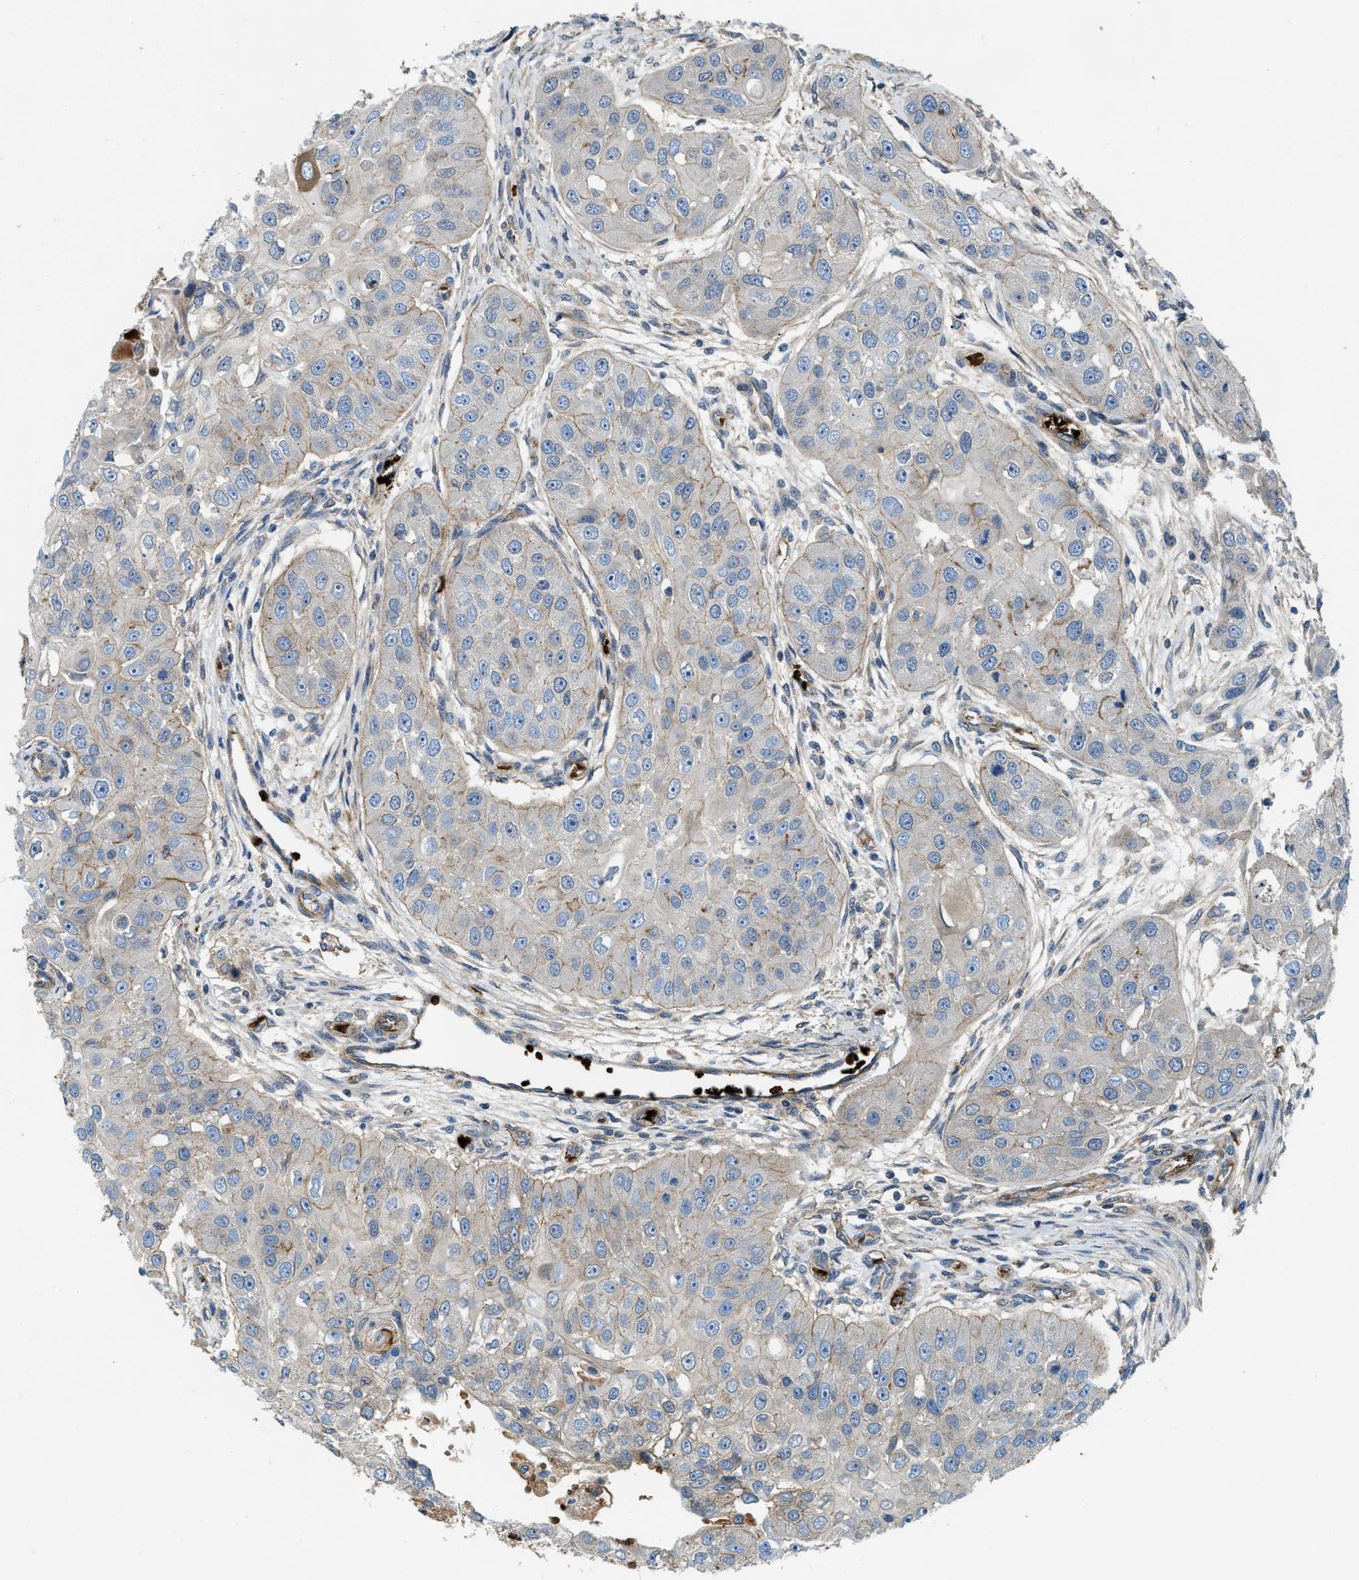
{"staining": {"intensity": "weak", "quantity": "<25%", "location": "cytoplasmic/membranous"}, "tissue": "head and neck cancer", "cell_type": "Tumor cells", "image_type": "cancer", "snomed": [{"axis": "morphology", "description": "Normal tissue, NOS"}, {"axis": "morphology", "description": "Squamous cell carcinoma, NOS"}, {"axis": "topography", "description": "Skeletal muscle"}, {"axis": "topography", "description": "Head-Neck"}], "caption": "High magnification brightfield microscopy of head and neck cancer (squamous cell carcinoma) stained with DAB (3,3'-diaminobenzidine) (brown) and counterstained with hematoxylin (blue): tumor cells show no significant expression.", "gene": "ERC1", "patient": {"sex": "male", "age": 51}}